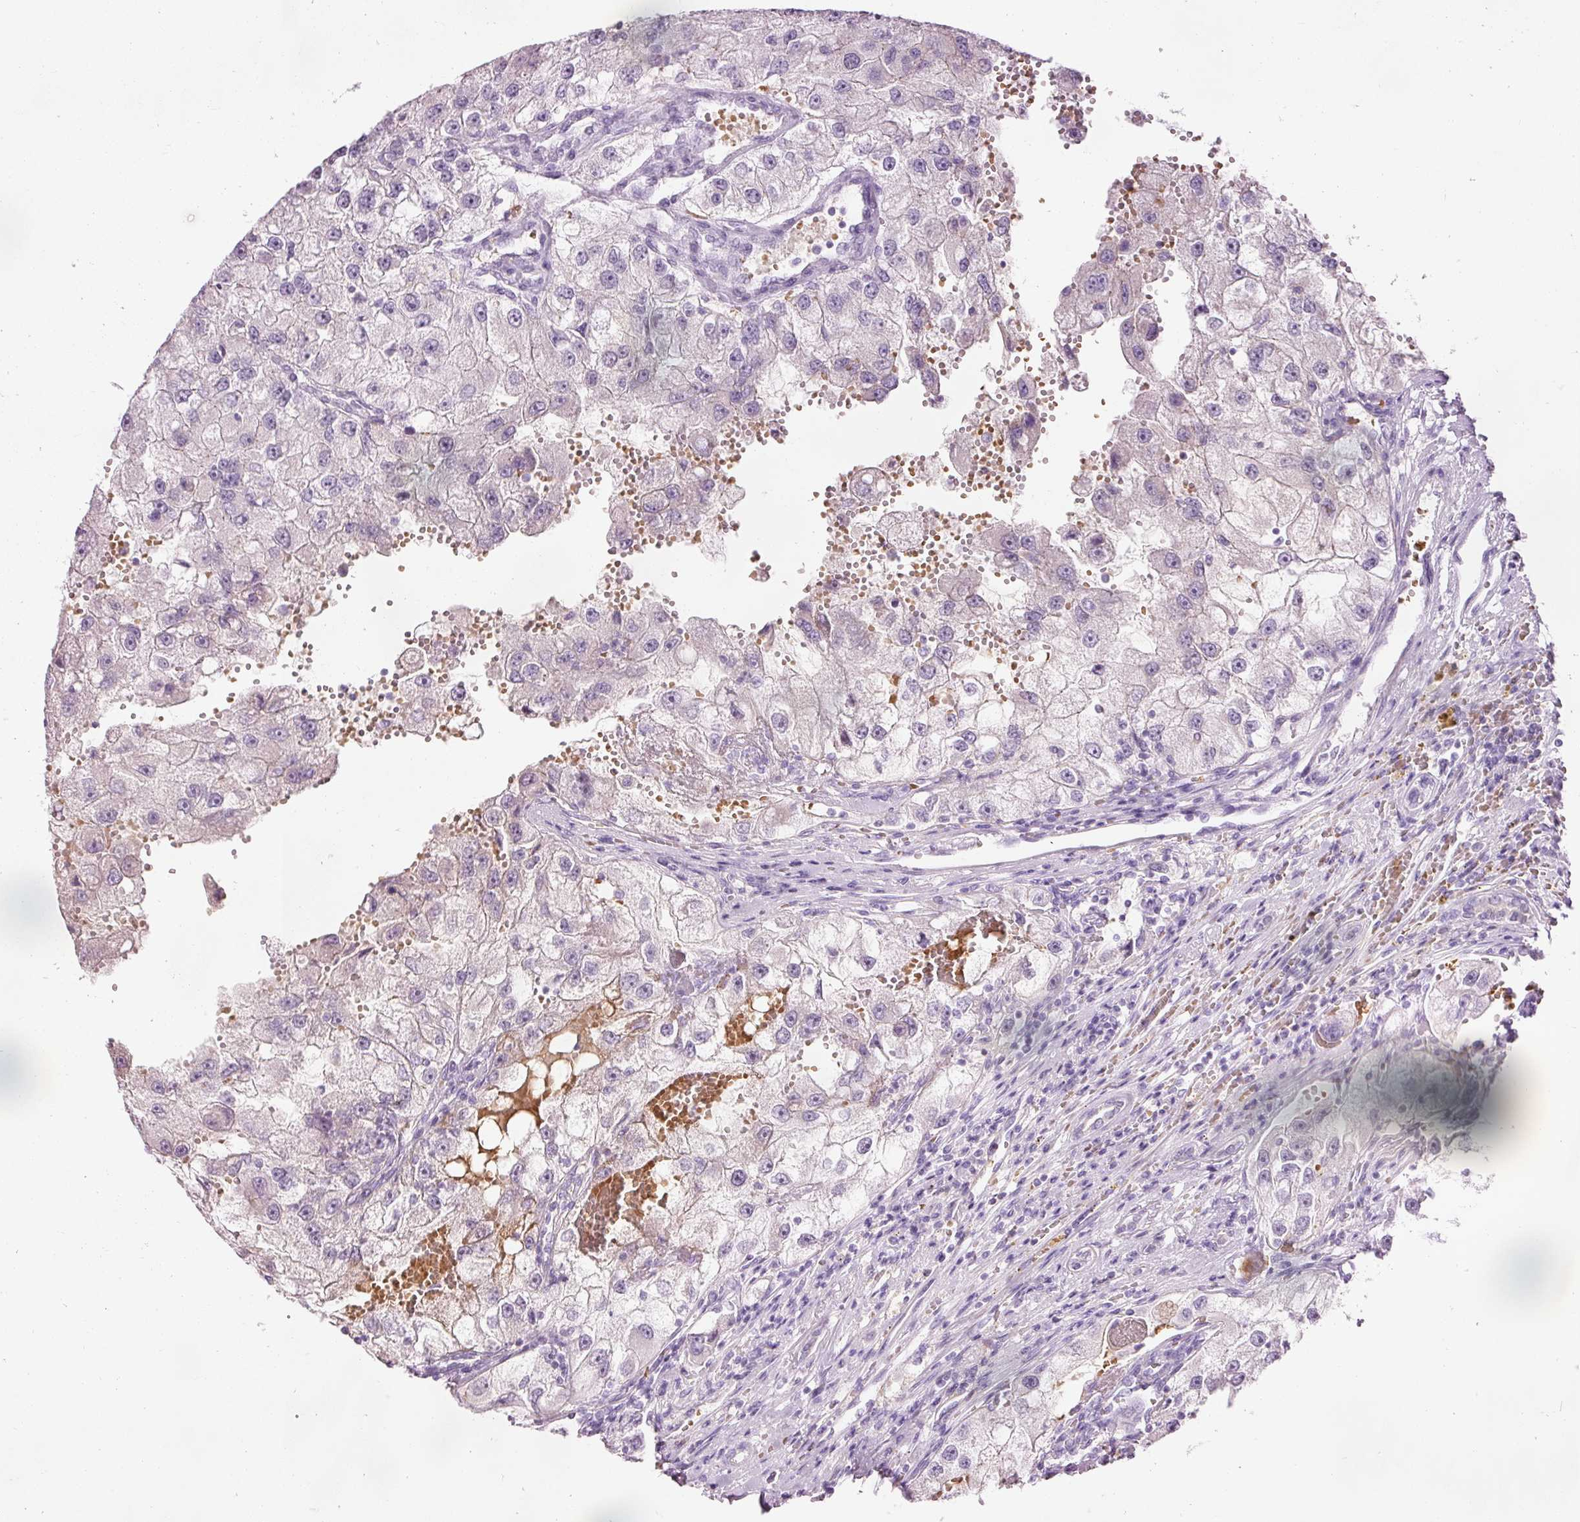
{"staining": {"intensity": "negative", "quantity": "none", "location": "none"}, "tissue": "renal cancer", "cell_type": "Tumor cells", "image_type": "cancer", "snomed": [{"axis": "morphology", "description": "Adenocarcinoma, NOS"}, {"axis": "topography", "description": "Kidney"}], "caption": "Immunohistochemical staining of human renal adenocarcinoma demonstrates no significant staining in tumor cells.", "gene": "DHRS11", "patient": {"sex": "male", "age": 63}}